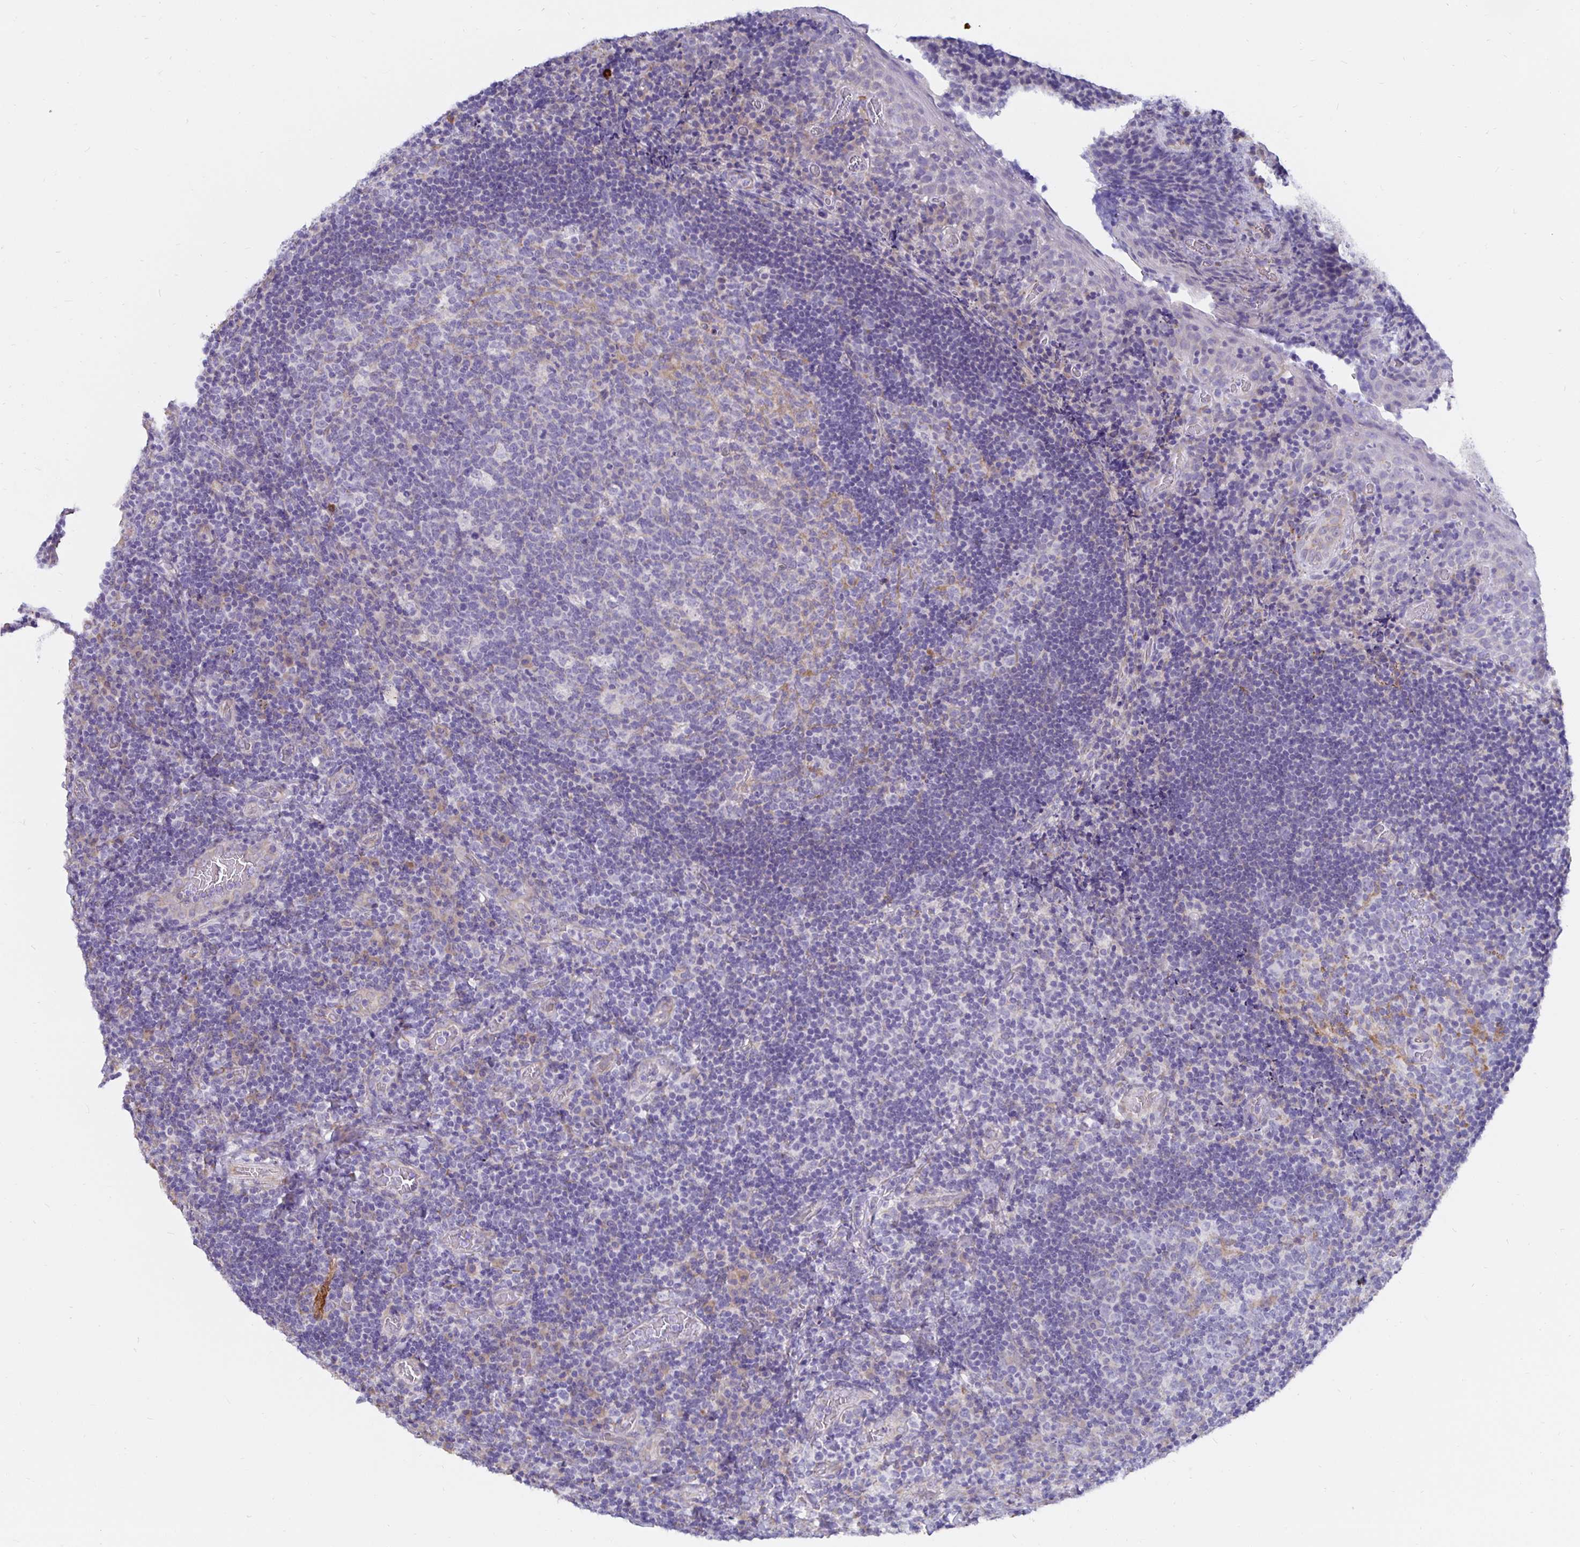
{"staining": {"intensity": "negative", "quantity": "none", "location": "none"}, "tissue": "tonsil", "cell_type": "Germinal center cells", "image_type": "normal", "snomed": [{"axis": "morphology", "description": "Normal tissue, NOS"}, {"axis": "topography", "description": "Tonsil"}], "caption": "There is no significant positivity in germinal center cells of tonsil. Brightfield microscopy of IHC stained with DAB (brown) and hematoxylin (blue), captured at high magnification.", "gene": "DNAI2", "patient": {"sex": "male", "age": 17}}